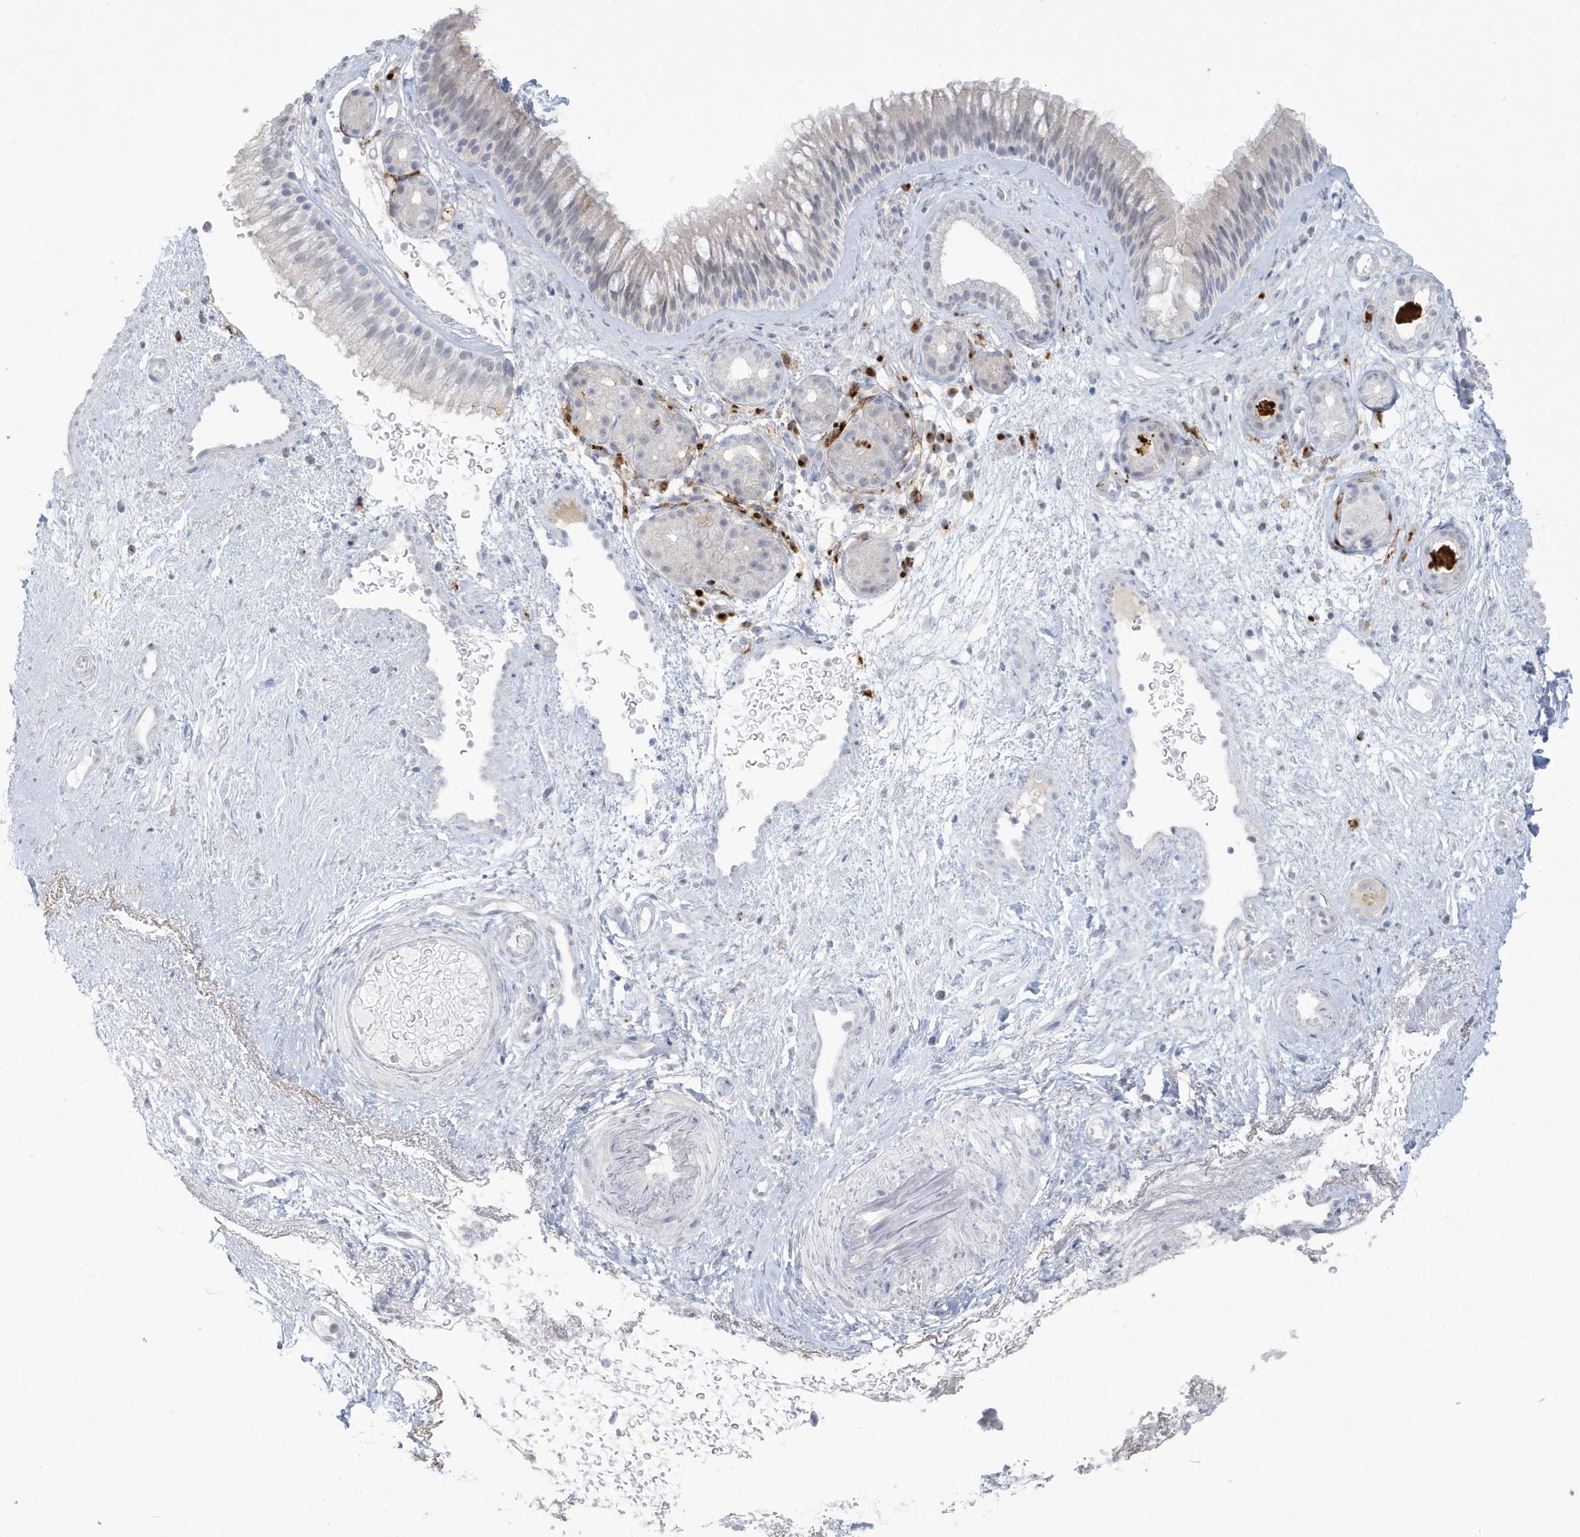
{"staining": {"intensity": "negative", "quantity": "none", "location": "none"}, "tissue": "nasopharynx", "cell_type": "Respiratory epithelial cells", "image_type": "normal", "snomed": [{"axis": "morphology", "description": "Normal tissue, NOS"}, {"axis": "morphology", "description": "Inflammation, NOS"}, {"axis": "morphology", "description": "Malignant melanoma, Metastatic site"}, {"axis": "topography", "description": "Nasopharynx"}], "caption": "IHC image of normal nasopharynx stained for a protein (brown), which shows no staining in respiratory epithelial cells. The staining is performed using DAB brown chromogen with nuclei counter-stained in using hematoxylin.", "gene": "HERC6", "patient": {"sex": "male", "age": 70}}